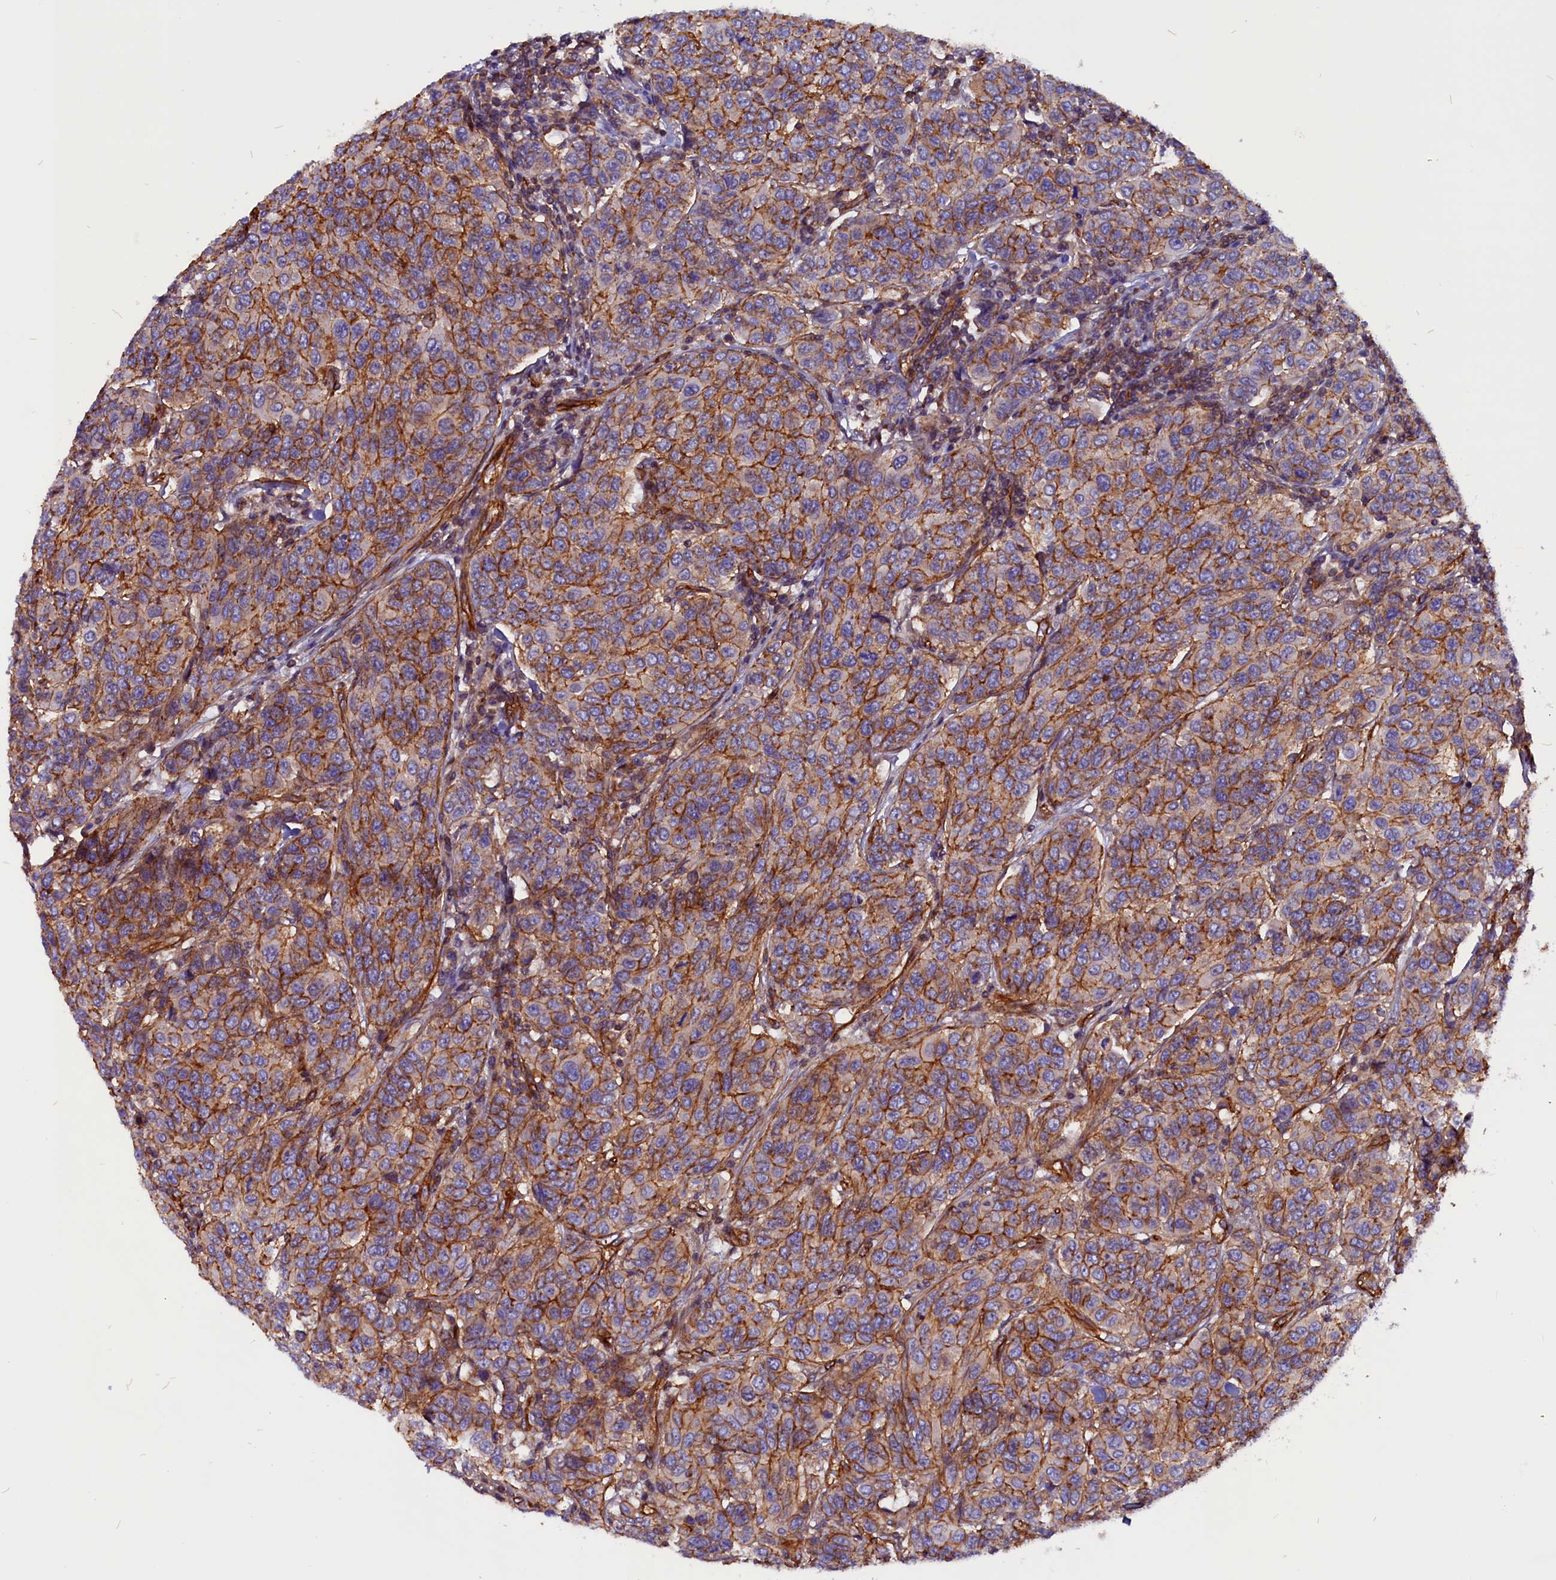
{"staining": {"intensity": "moderate", "quantity": ">75%", "location": "cytoplasmic/membranous"}, "tissue": "breast cancer", "cell_type": "Tumor cells", "image_type": "cancer", "snomed": [{"axis": "morphology", "description": "Duct carcinoma"}, {"axis": "topography", "description": "Breast"}], "caption": "The histopathology image exhibits staining of breast cancer, revealing moderate cytoplasmic/membranous protein staining (brown color) within tumor cells.", "gene": "ZNF749", "patient": {"sex": "female", "age": 55}}